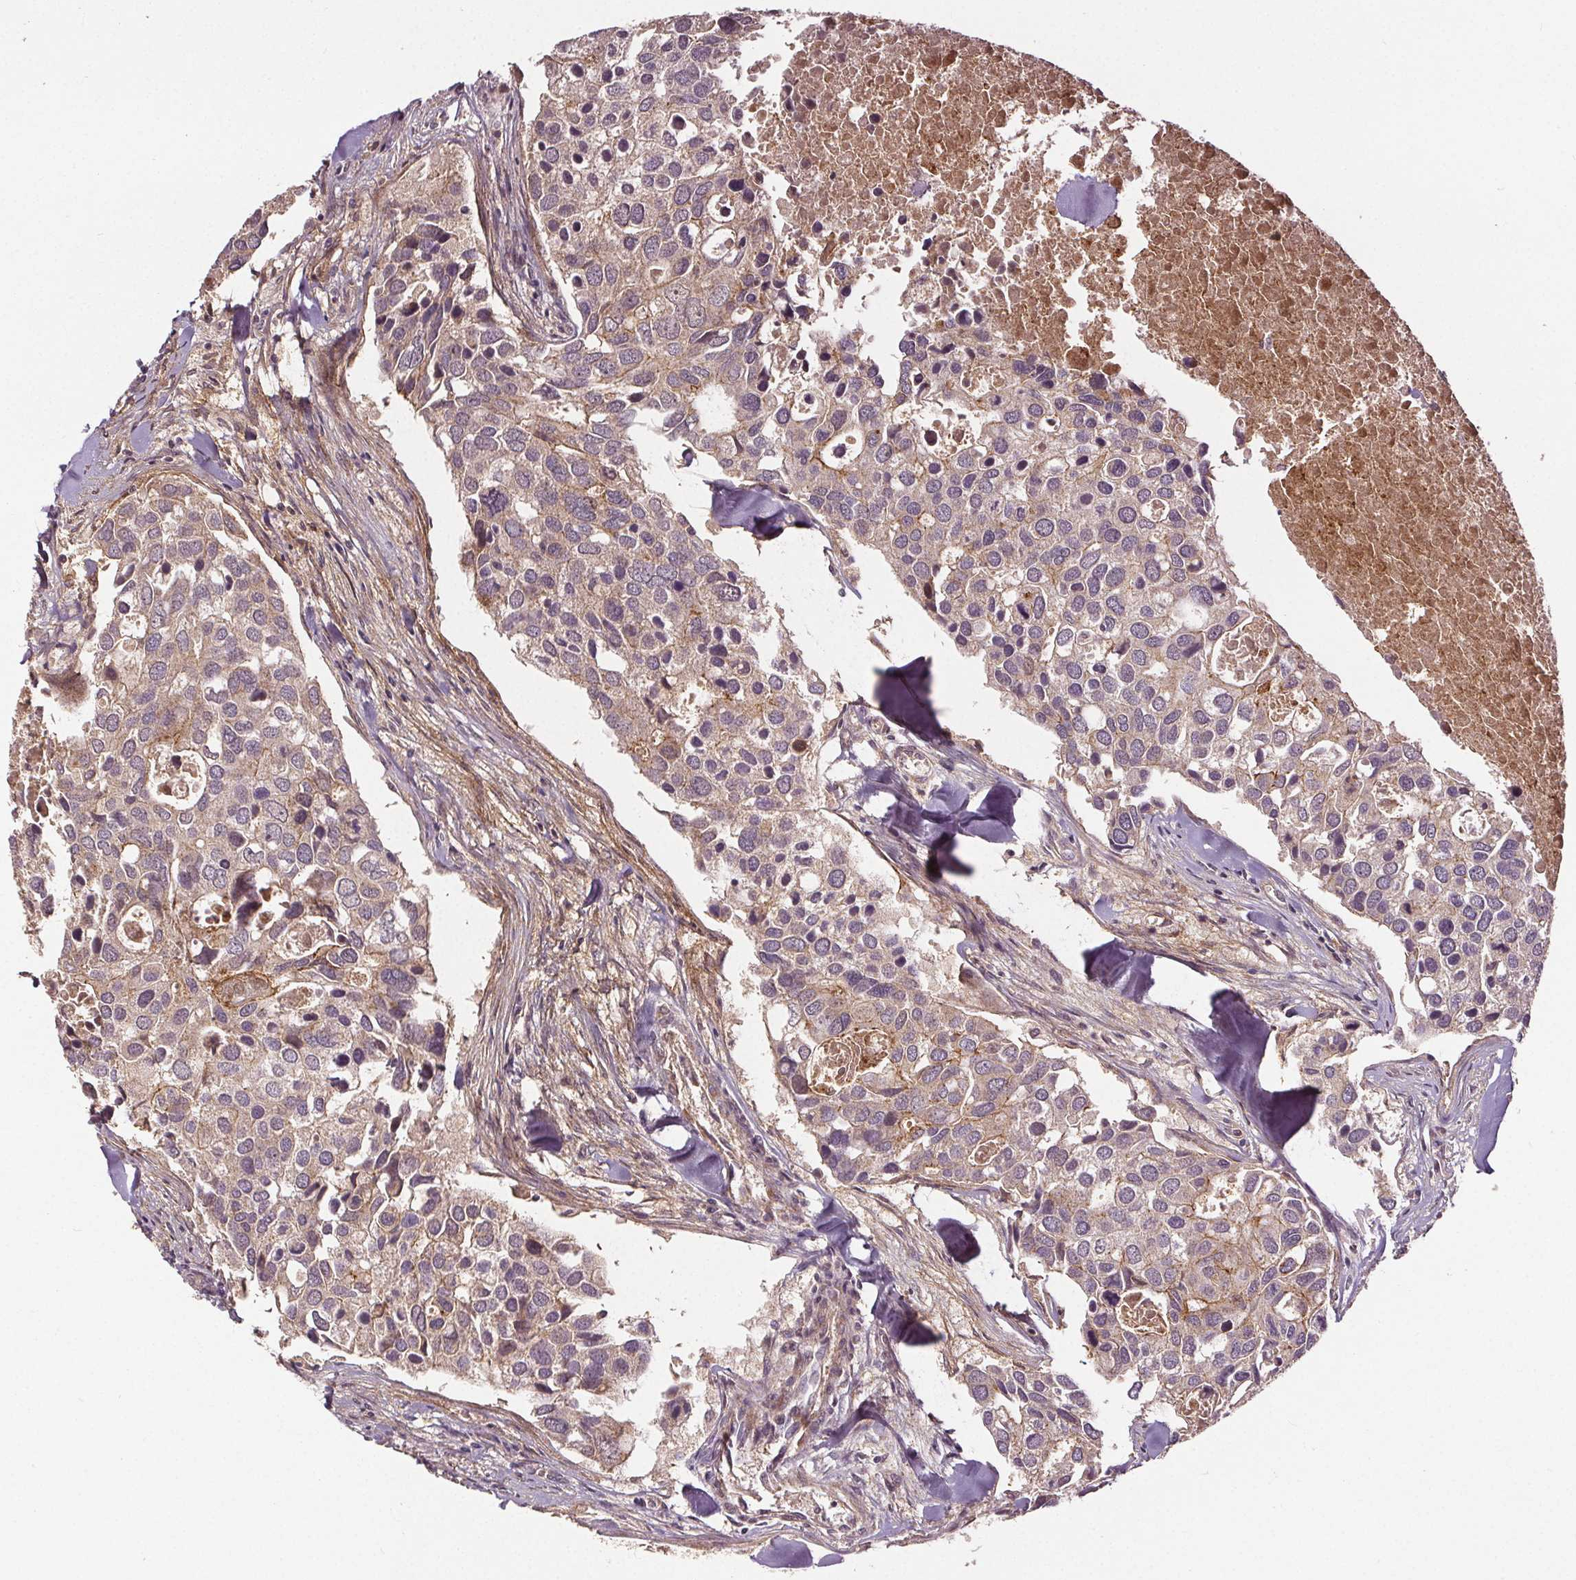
{"staining": {"intensity": "negative", "quantity": "none", "location": "none"}, "tissue": "breast cancer", "cell_type": "Tumor cells", "image_type": "cancer", "snomed": [{"axis": "morphology", "description": "Duct carcinoma"}, {"axis": "topography", "description": "Breast"}], "caption": "IHC micrograph of neoplastic tissue: infiltrating ductal carcinoma (breast) stained with DAB (3,3'-diaminobenzidine) reveals no significant protein staining in tumor cells. Brightfield microscopy of IHC stained with DAB (3,3'-diaminobenzidine) (brown) and hematoxylin (blue), captured at high magnification.", "gene": "EPHB3", "patient": {"sex": "female", "age": 83}}